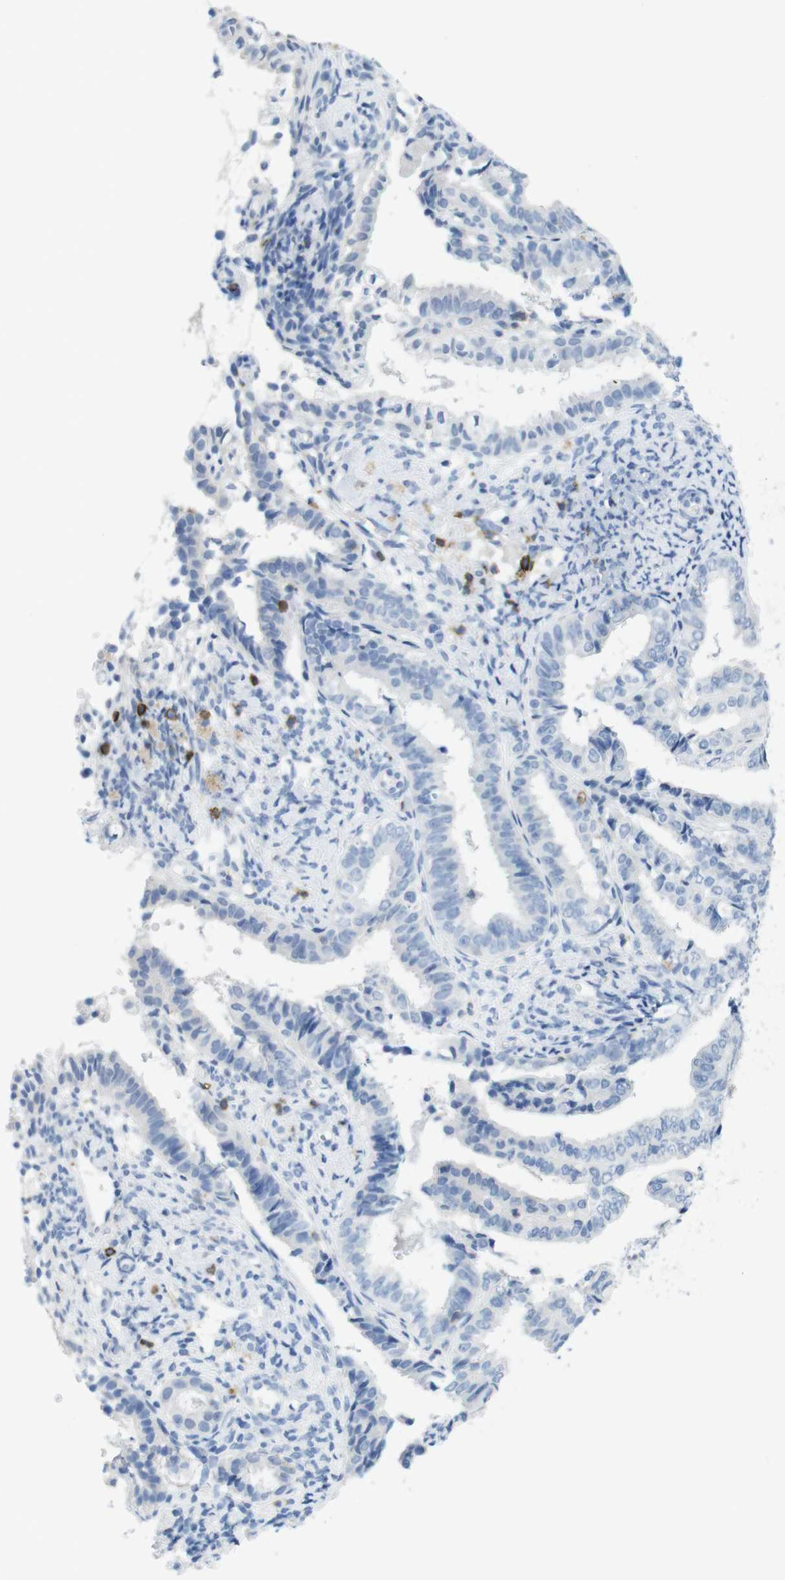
{"staining": {"intensity": "negative", "quantity": "none", "location": "none"}, "tissue": "endometrial cancer", "cell_type": "Tumor cells", "image_type": "cancer", "snomed": [{"axis": "morphology", "description": "Adenocarcinoma, NOS"}, {"axis": "topography", "description": "Endometrium"}], "caption": "Immunohistochemistry (IHC) micrograph of neoplastic tissue: endometrial cancer (adenocarcinoma) stained with DAB (3,3'-diaminobenzidine) displays no significant protein positivity in tumor cells.", "gene": "CD5", "patient": {"sex": "female", "age": 63}}